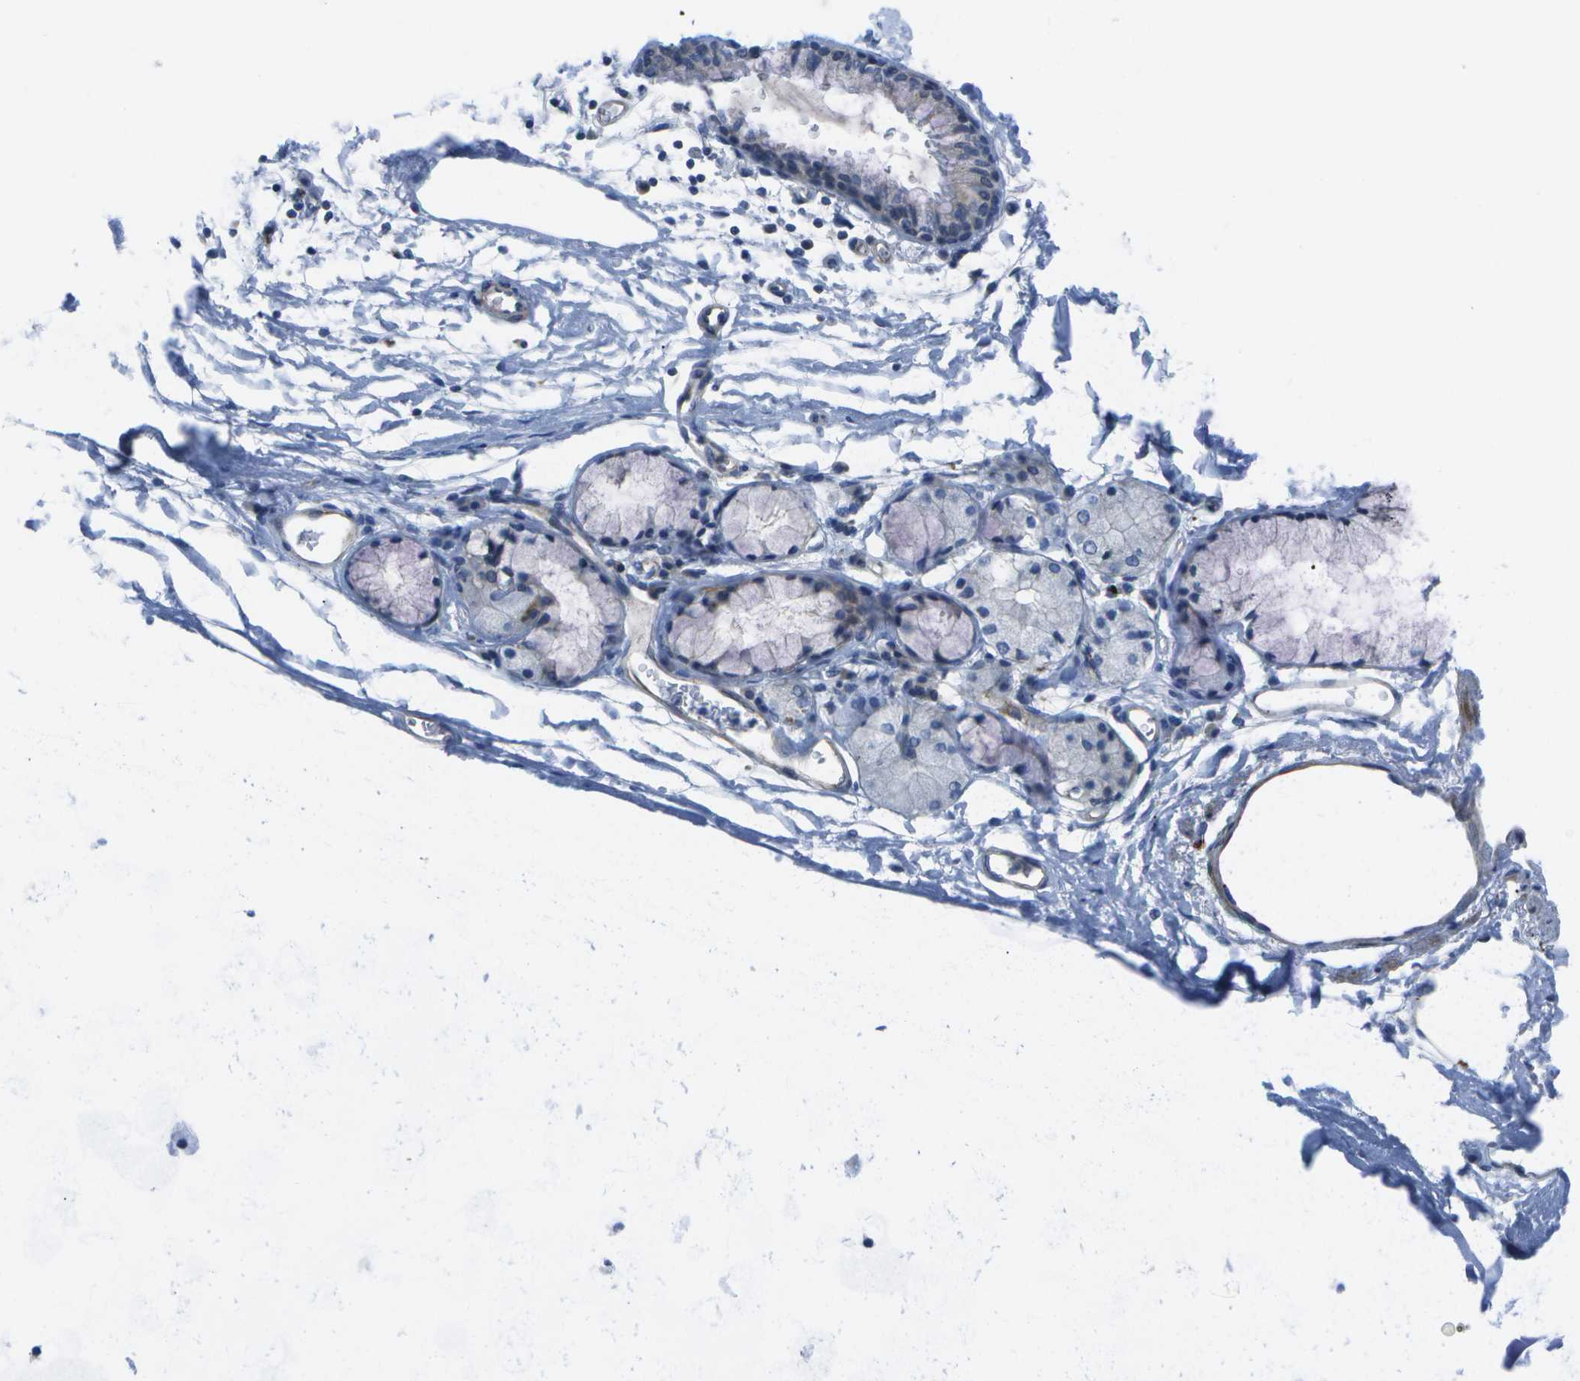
{"staining": {"intensity": "negative", "quantity": "none", "location": "none"}, "tissue": "adipose tissue", "cell_type": "Adipocytes", "image_type": "normal", "snomed": [{"axis": "morphology", "description": "Normal tissue, NOS"}, {"axis": "topography", "description": "Bronchus"}], "caption": "Adipose tissue was stained to show a protein in brown. There is no significant staining in adipocytes. (Brightfield microscopy of DAB (3,3'-diaminobenzidine) IHC at high magnification).", "gene": "DCT", "patient": {"sex": "female", "age": 73}}